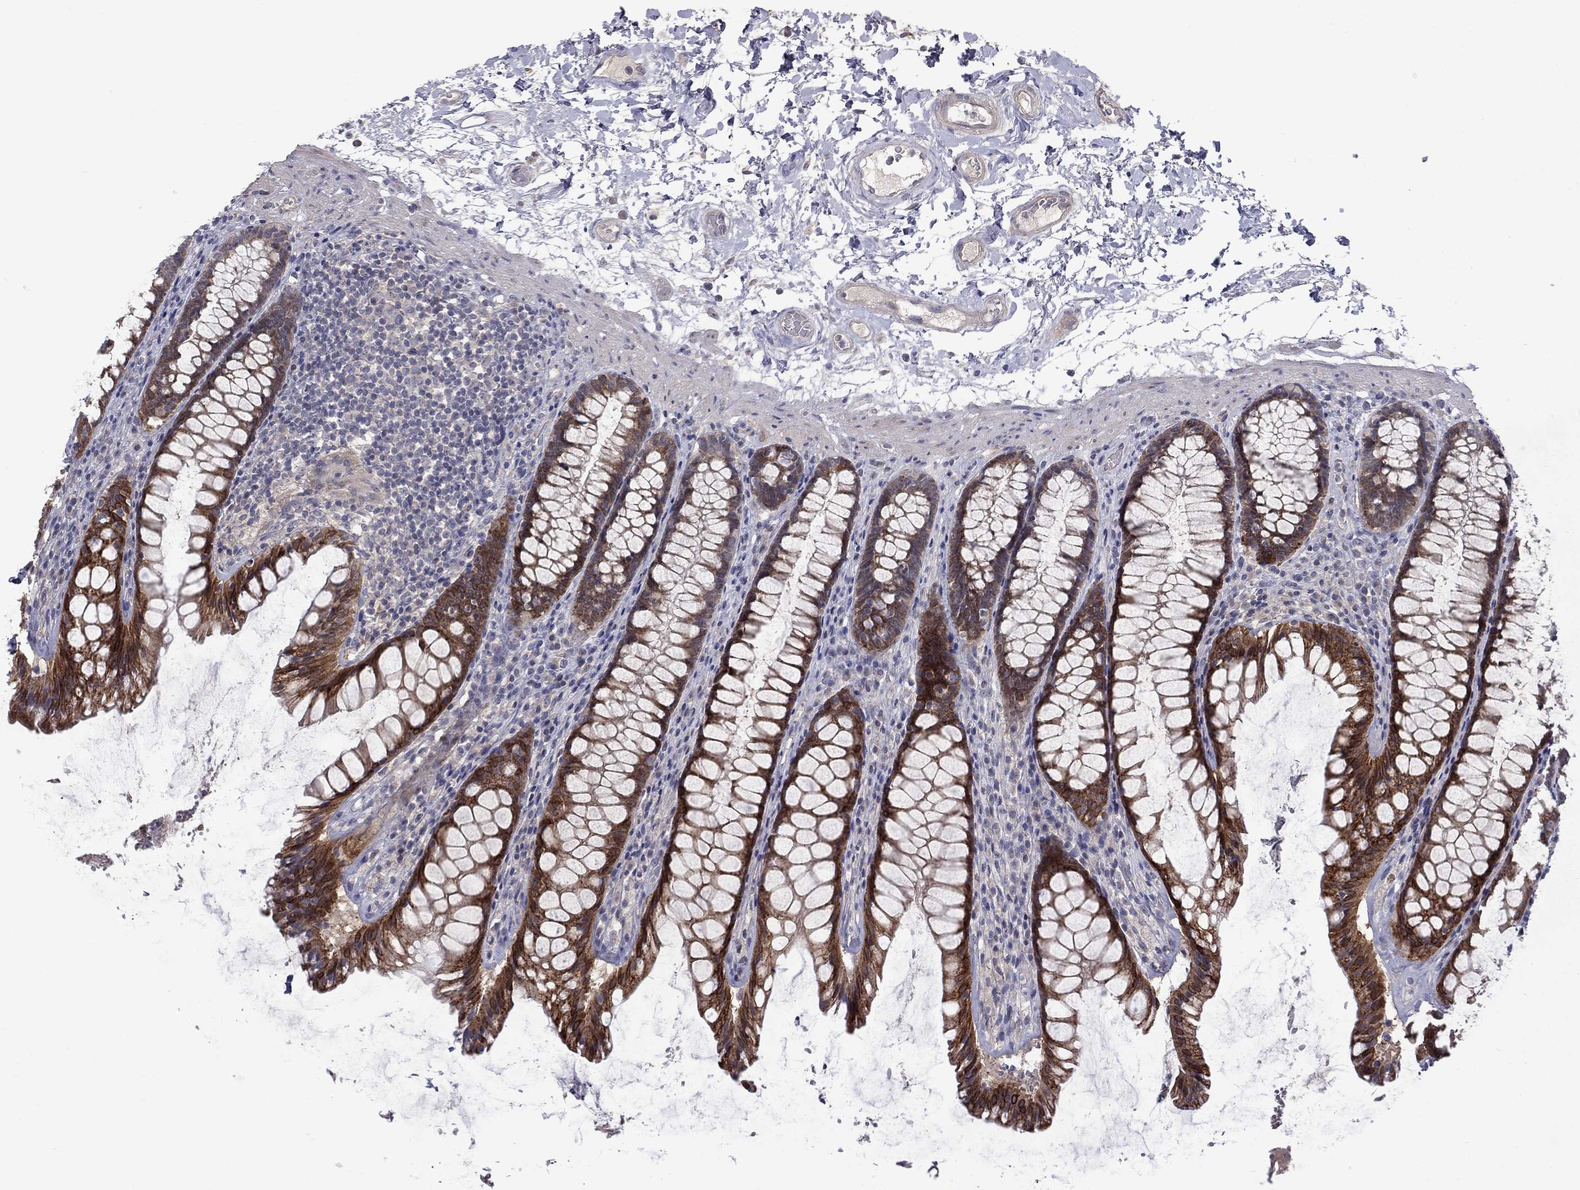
{"staining": {"intensity": "strong", "quantity": "25%-75%", "location": "cytoplasmic/membranous"}, "tissue": "rectum", "cell_type": "Glandular cells", "image_type": "normal", "snomed": [{"axis": "morphology", "description": "Normal tissue, NOS"}, {"axis": "topography", "description": "Rectum"}], "caption": "Protein staining reveals strong cytoplasmic/membranous staining in about 25%-75% of glandular cells in normal rectum.", "gene": "SLC39A14", "patient": {"sex": "male", "age": 72}}